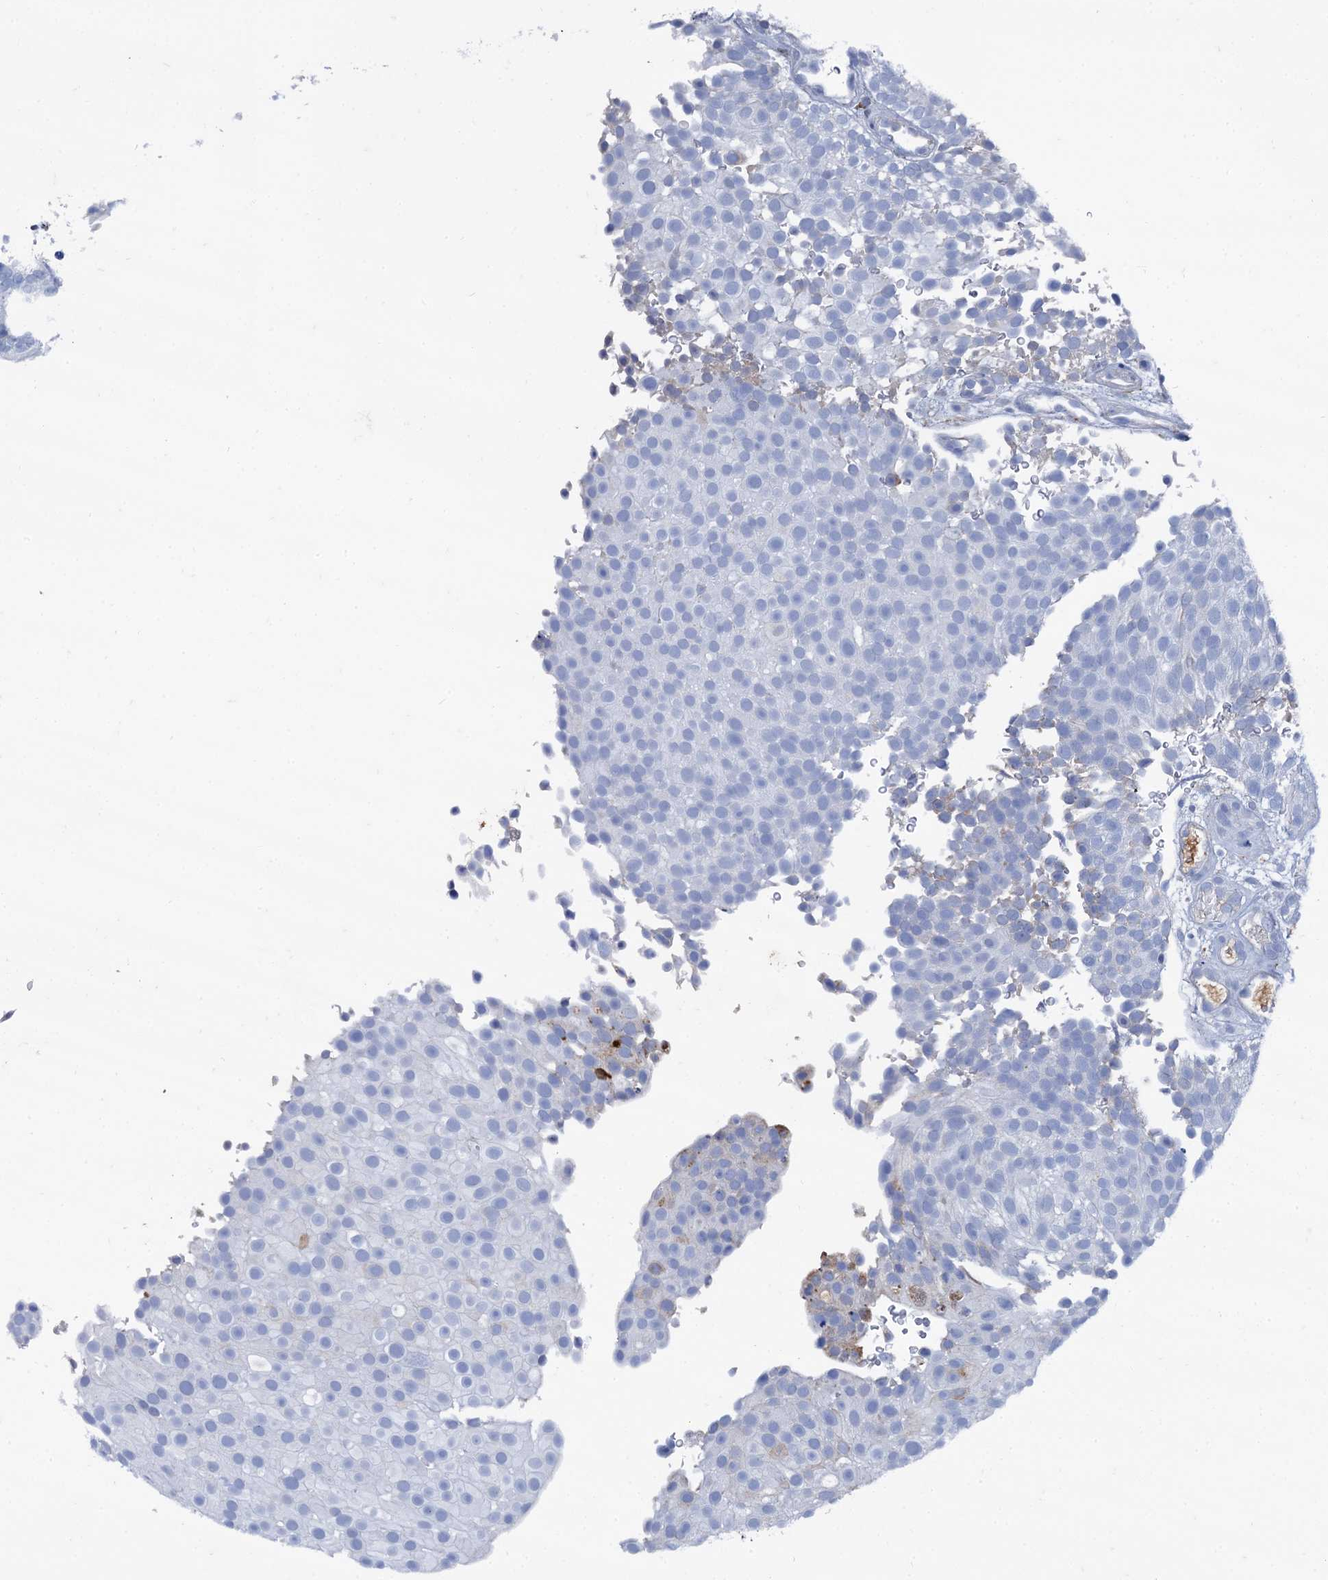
{"staining": {"intensity": "negative", "quantity": "none", "location": "none"}, "tissue": "urothelial cancer", "cell_type": "Tumor cells", "image_type": "cancer", "snomed": [{"axis": "morphology", "description": "Urothelial carcinoma, Low grade"}, {"axis": "topography", "description": "Urinary bladder"}], "caption": "An immunohistochemistry (IHC) micrograph of urothelial carcinoma (low-grade) is shown. There is no staining in tumor cells of urothelial carcinoma (low-grade).", "gene": "APOD", "patient": {"sex": "male", "age": 78}}